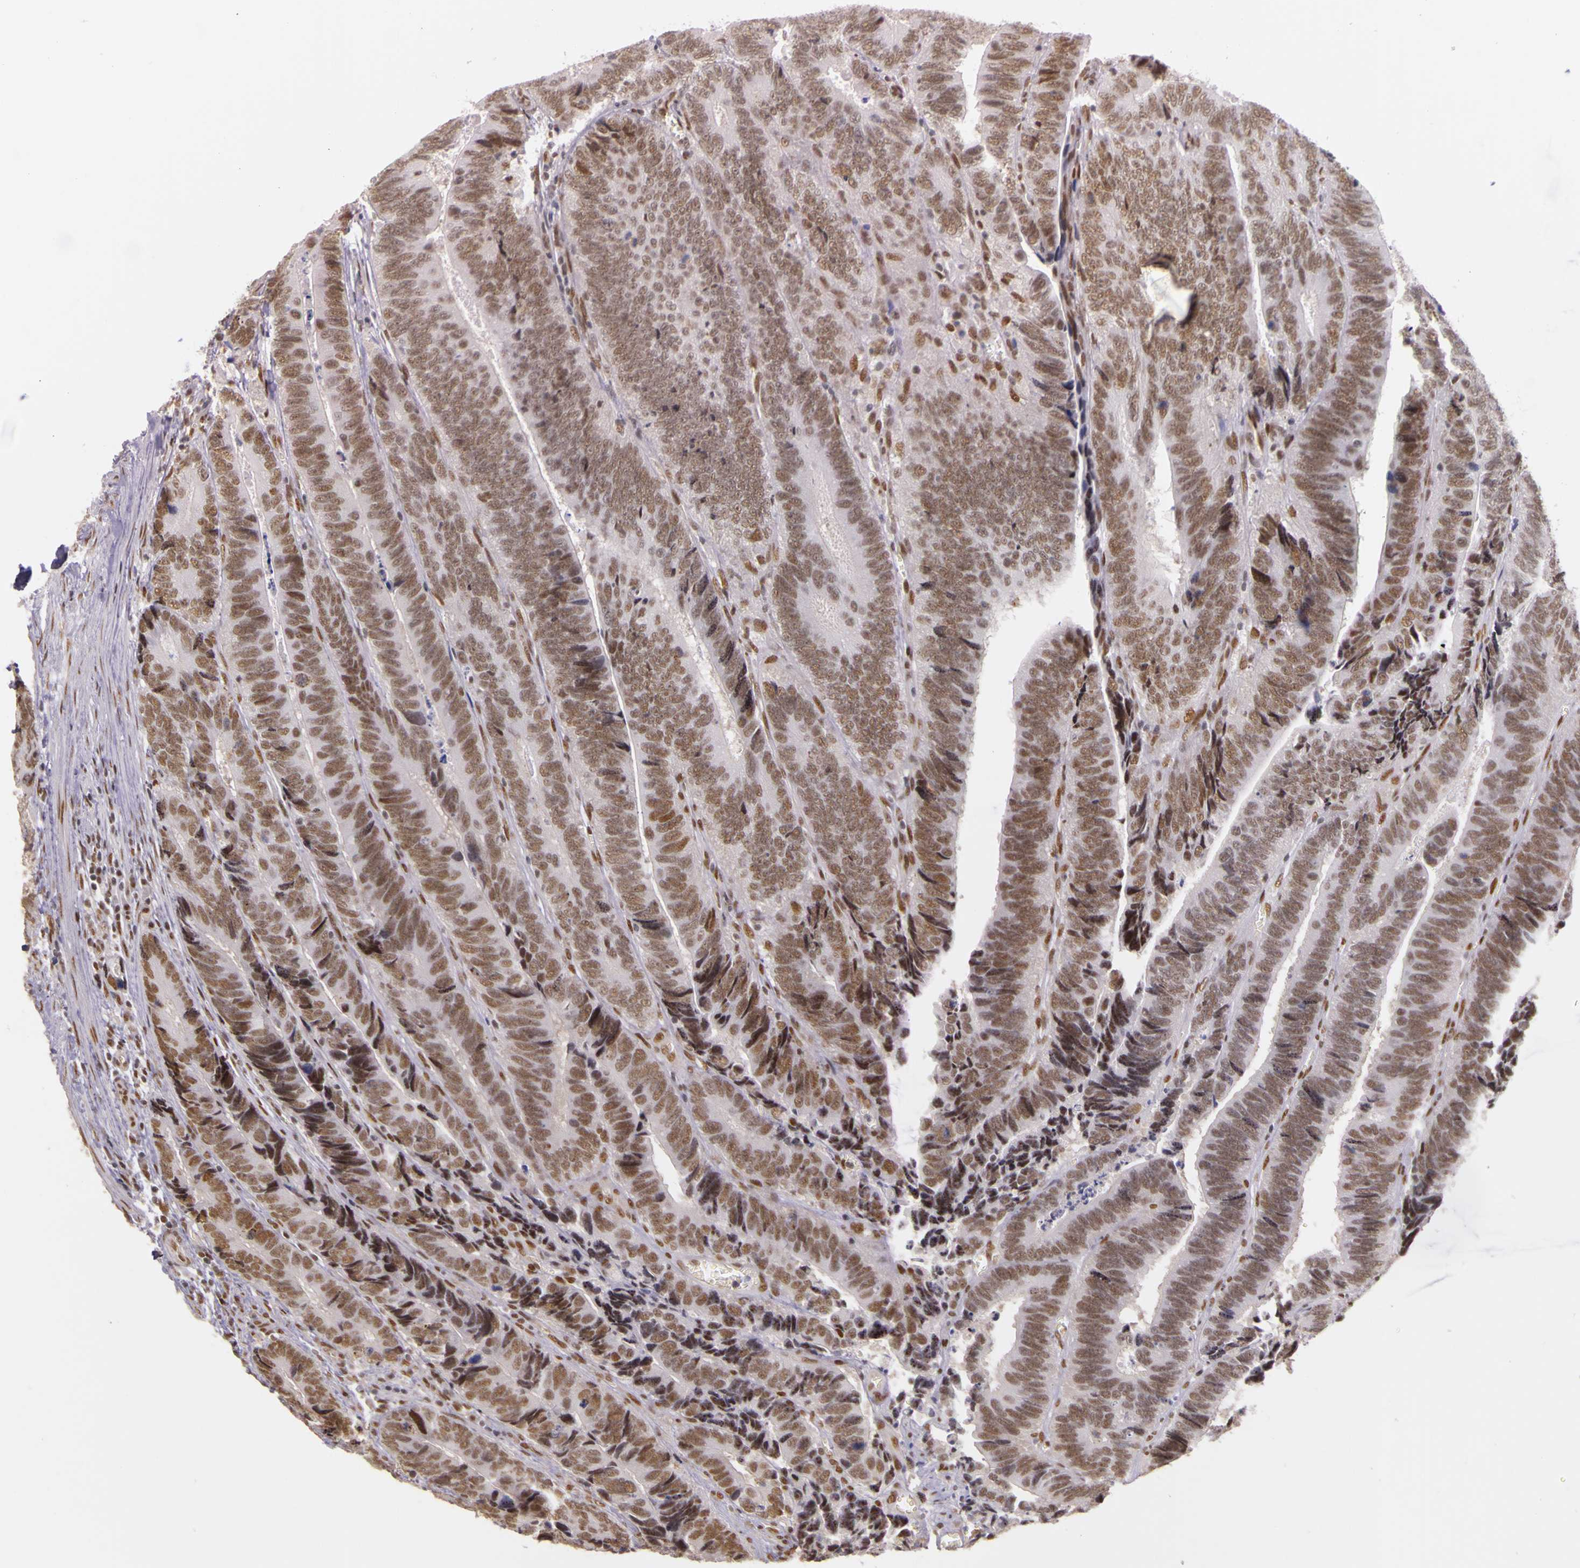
{"staining": {"intensity": "moderate", "quantity": ">75%", "location": "nuclear"}, "tissue": "colorectal cancer", "cell_type": "Tumor cells", "image_type": "cancer", "snomed": [{"axis": "morphology", "description": "Adenocarcinoma, NOS"}, {"axis": "topography", "description": "Colon"}], "caption": "Colorectal cancer stained with DAB (3,3'-diaminobenzidine) immunohistochemistry exhibits medium levels of moderate nuclear staining in approximately >75% of tumor cells.", "gene": "WDR13", "patient": {"sex": "male", "age": 72}}